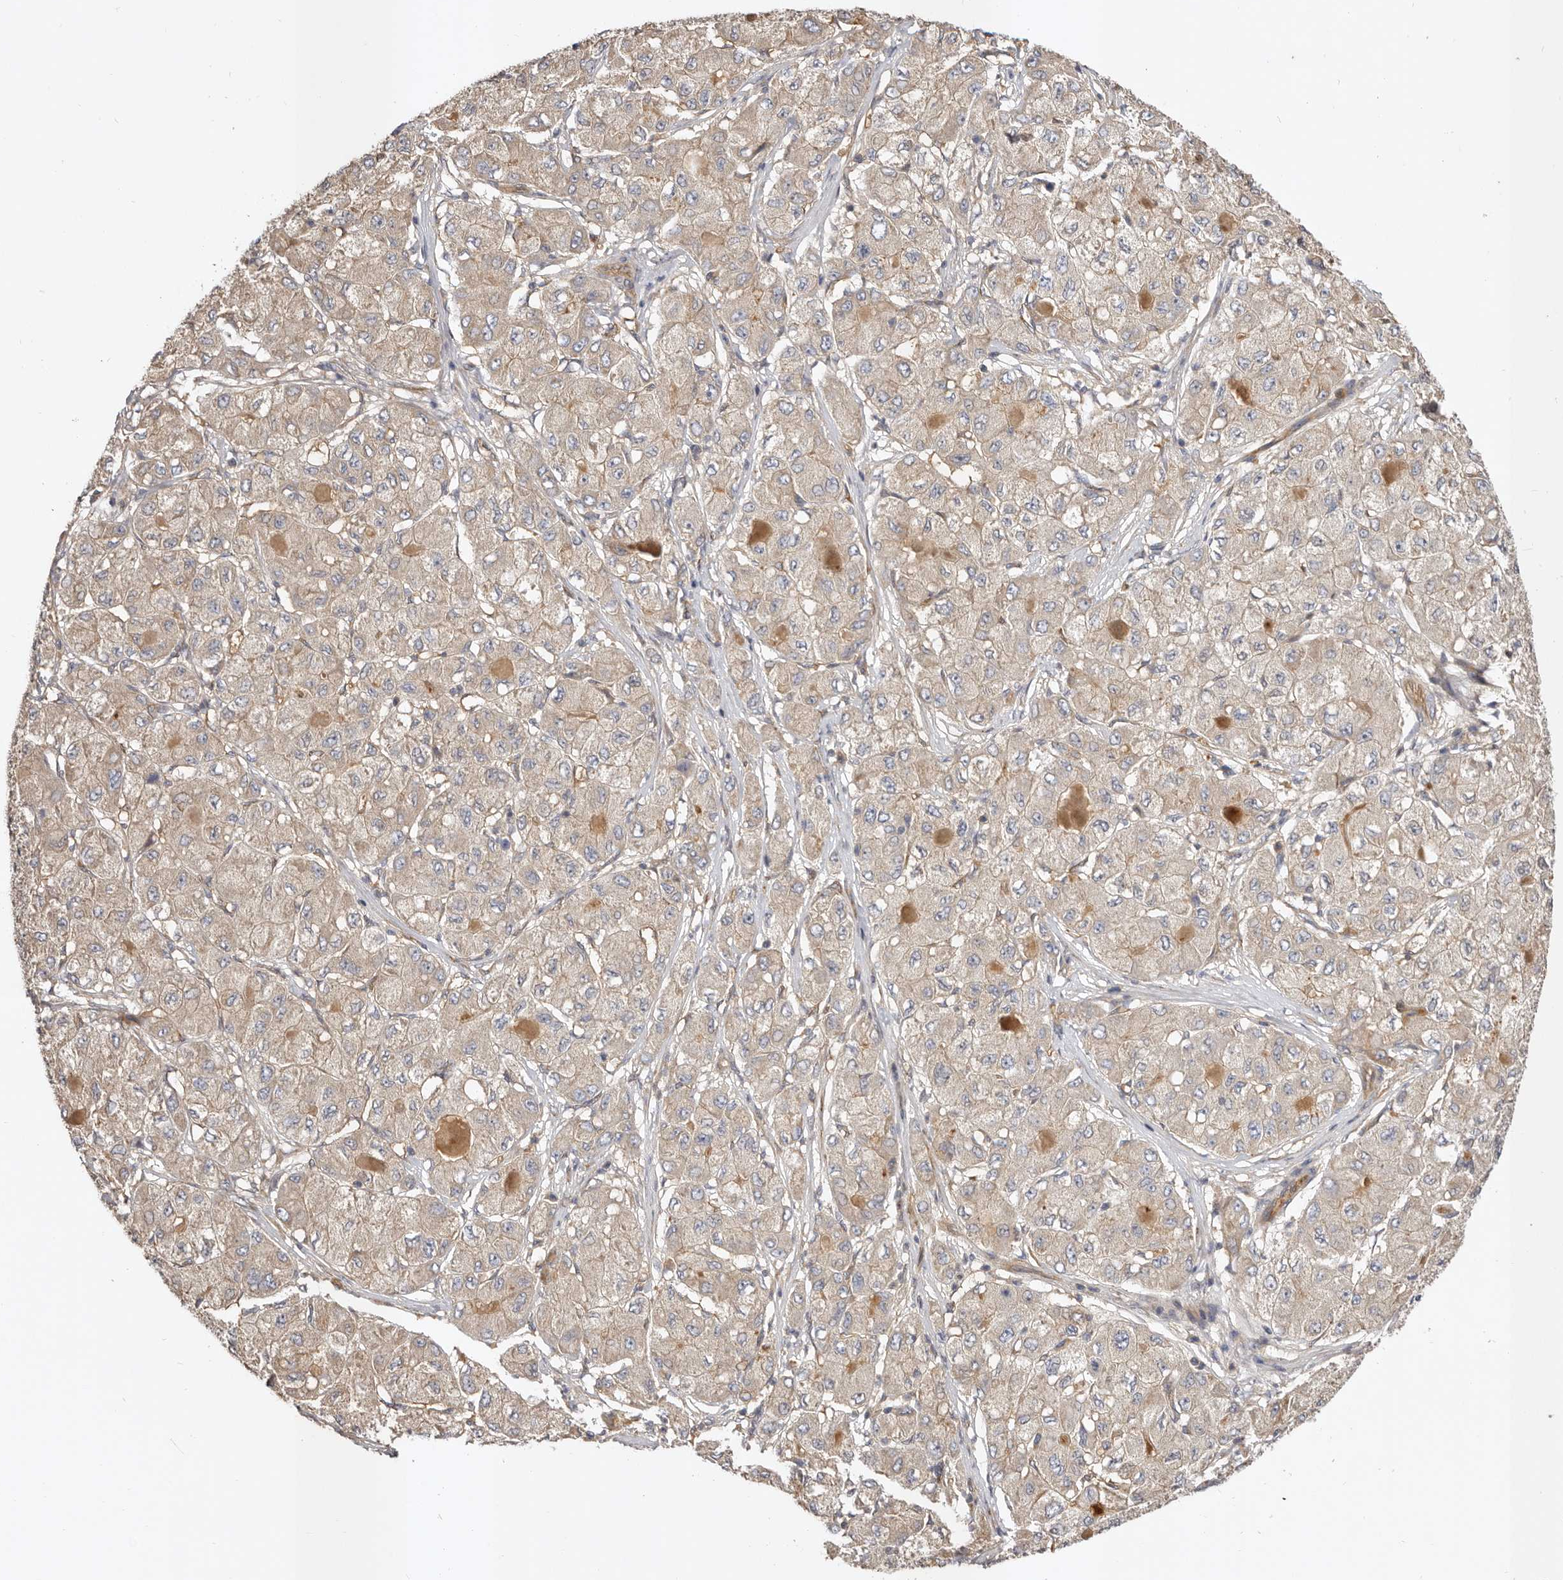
{"staining": {"intensity": "weak", "quantity": ">75%", "location": "cytoplasmic/membranous"}, "tissue": "liver cancer", "cell_type": "Tumor cells", "image_type": "cancer", "snomed": [{"axis": "morphology", "description": "Carcinoma, Hepatocellular, NOS"}, {"axis": "topography", "description": "Liver"}], "caption": "Liver cancer (hepatocellular carcinoma) stained with immunohistochemistry exhibits weak cytoplasmic/membranous staining in about >75% of tumor cells. (DAB IHC, brown staining for protein, blue staining for nuclei).", "gene": "ADAMTS9", "patient": {"sex": "male", "age": 80}}